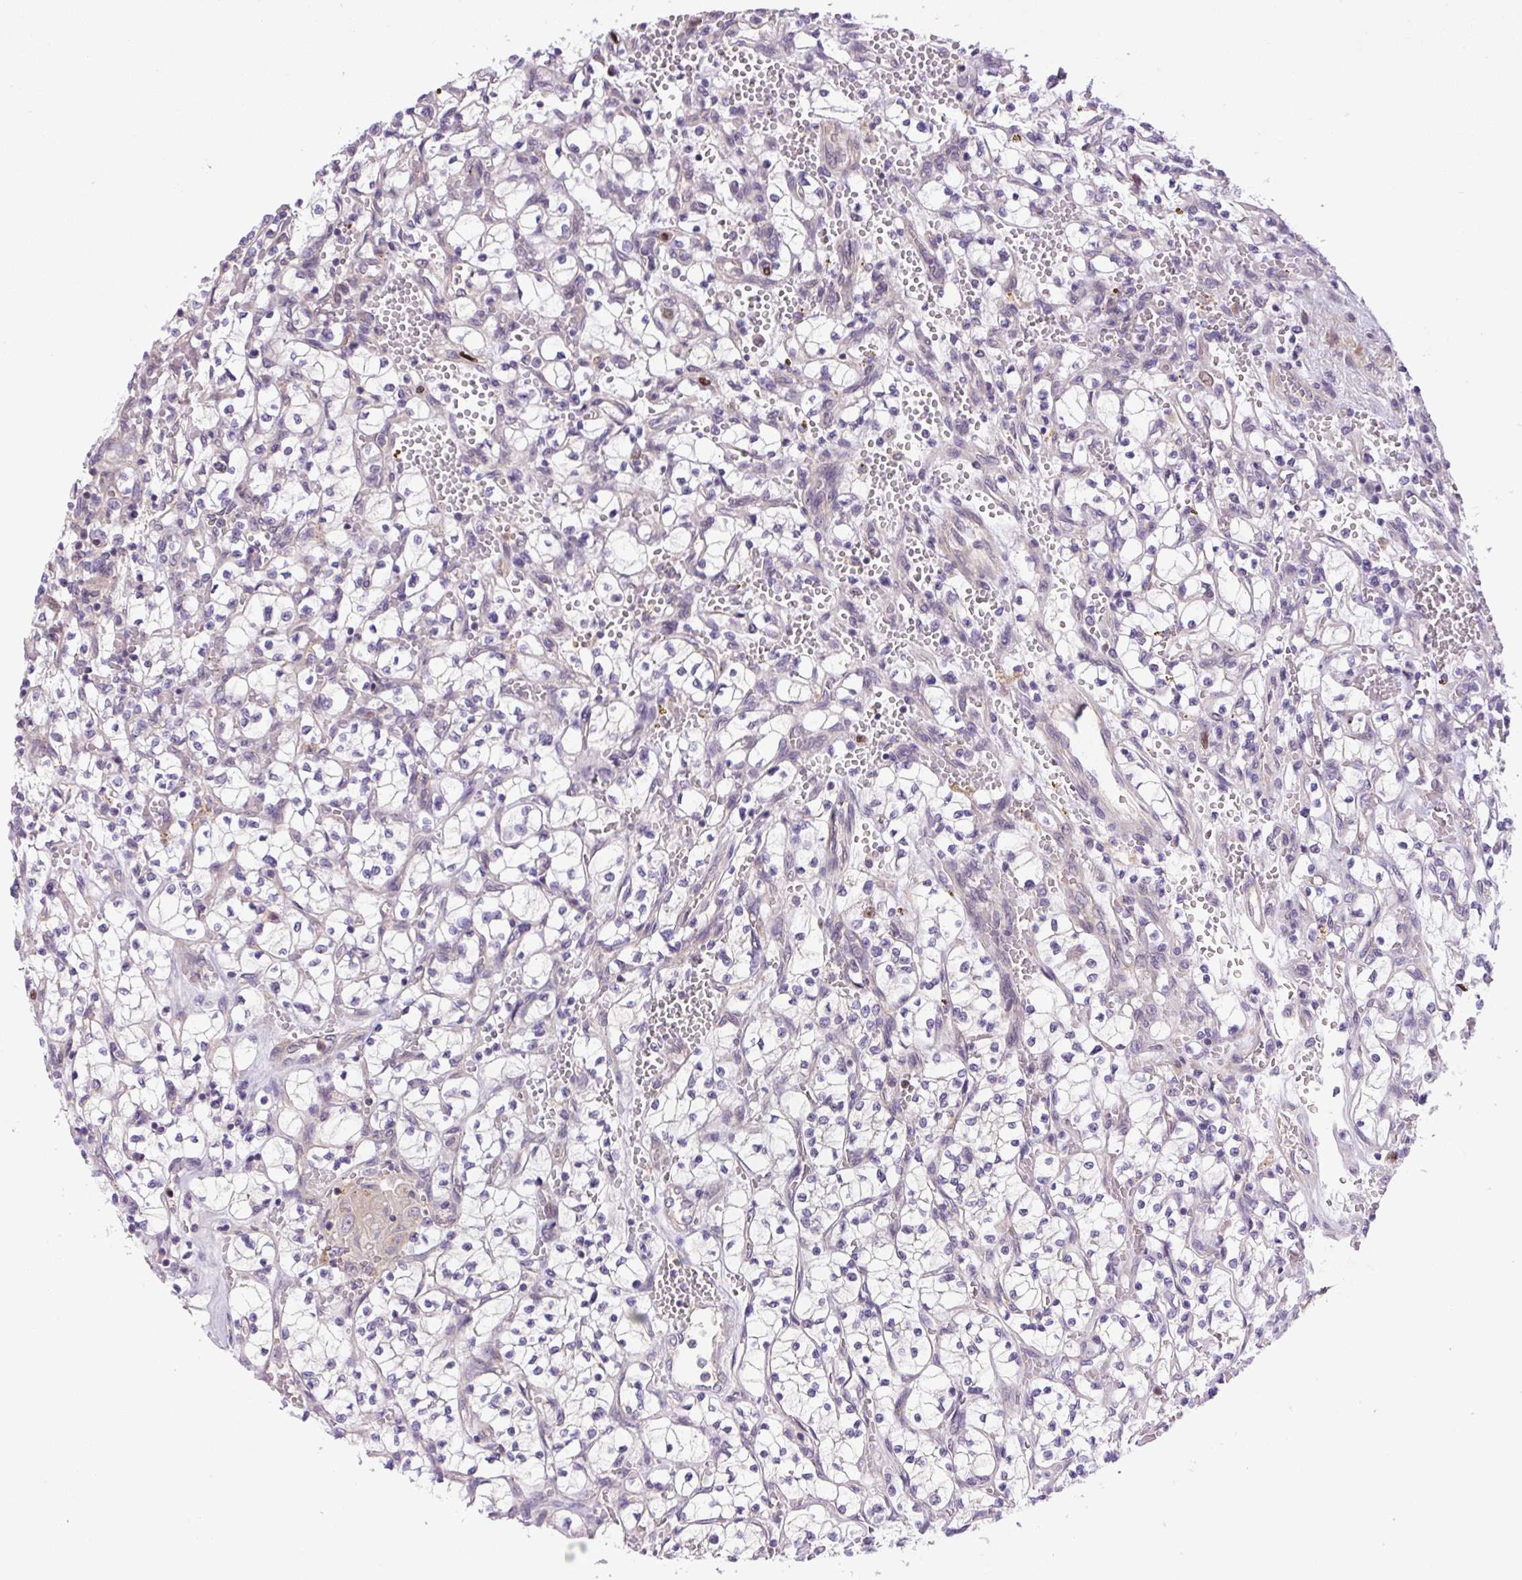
{"staining": {"intensity": "negative", "quantity": "none", "location": "none"}, "tissue": "renal cancer", "cell_type": "Tumor cells", "image_type": "cancer", "snomed": [{"axis": "morphology", "description": "Adenocarcinoma, NOS"}, {"axis": "topography", "description": "Kidney"}], "caption": "DAB (3,3'-diaminobenzidine) immunohistochemical staining of adenocarcinoma (renal) shows no significant staining in tumor cells.", "gene": "KIFC1", "patient": {"sex": "female", "age": 64}}